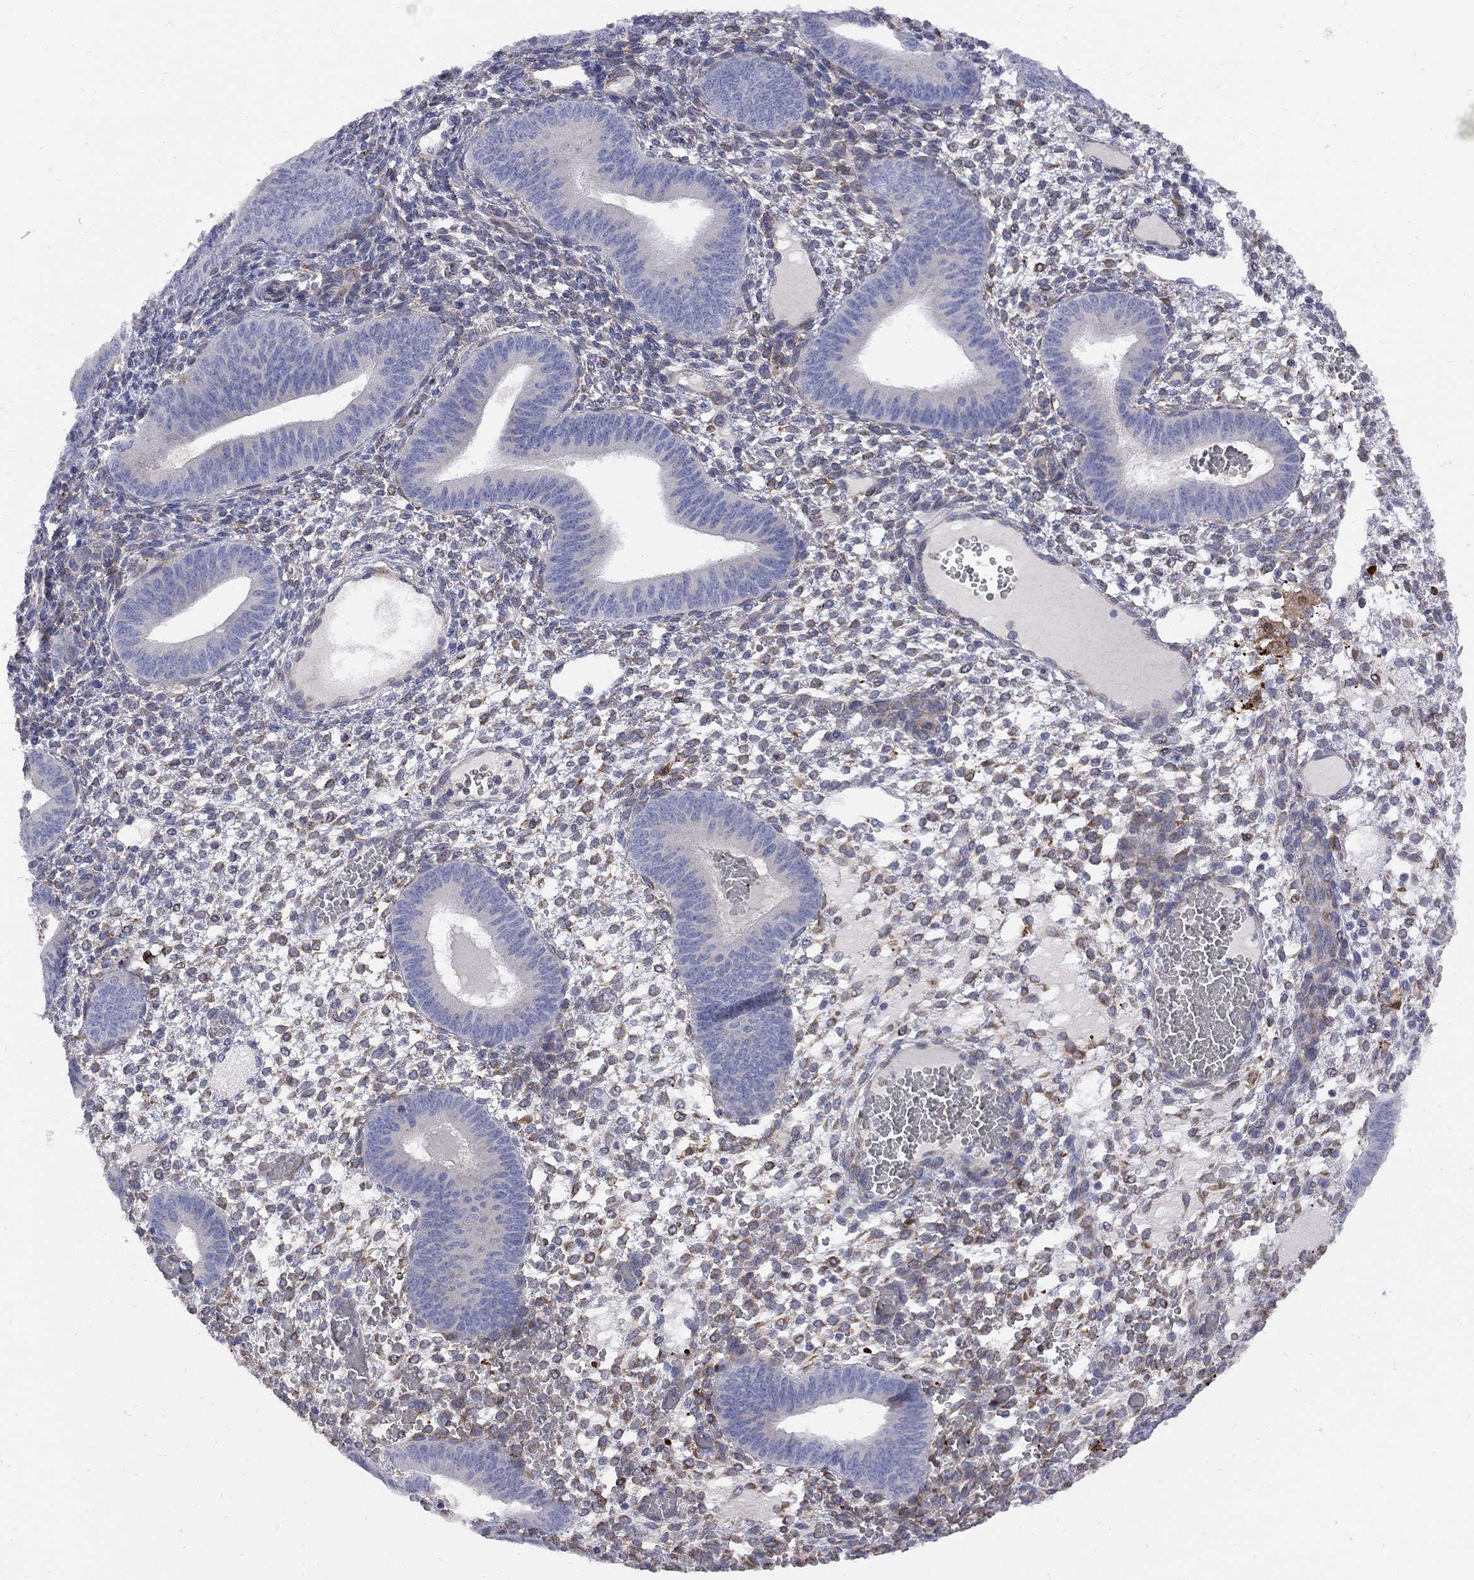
{"staining": {"intensity": "moderate", "quantity": "<25%", "location": "cytoplasmic/membranous"}, "tissue": "endometrium", "cell_type": "Cells in endometrial stroma", "image_type": "normal", "snomed": [{"axis": "morphology", "description": "Normal tissue, NOS"}, {"axis": "topography", "description": "Endometrium"}], "caption": "Immunohistochemical staining of unremarkable endometrium demonstrates low levels of moderate cytoplasmic/membranous staining in approximately <25% of cells in endometrial stroma. The protein is stained brown, and the nuclei are stained in blue (DAB (3,3'-diaminobenzidine) IHC with brightfield microscopy, high magnification).", "gene": "MTHFR", "patient": {"sex": "female", "age": 42}}